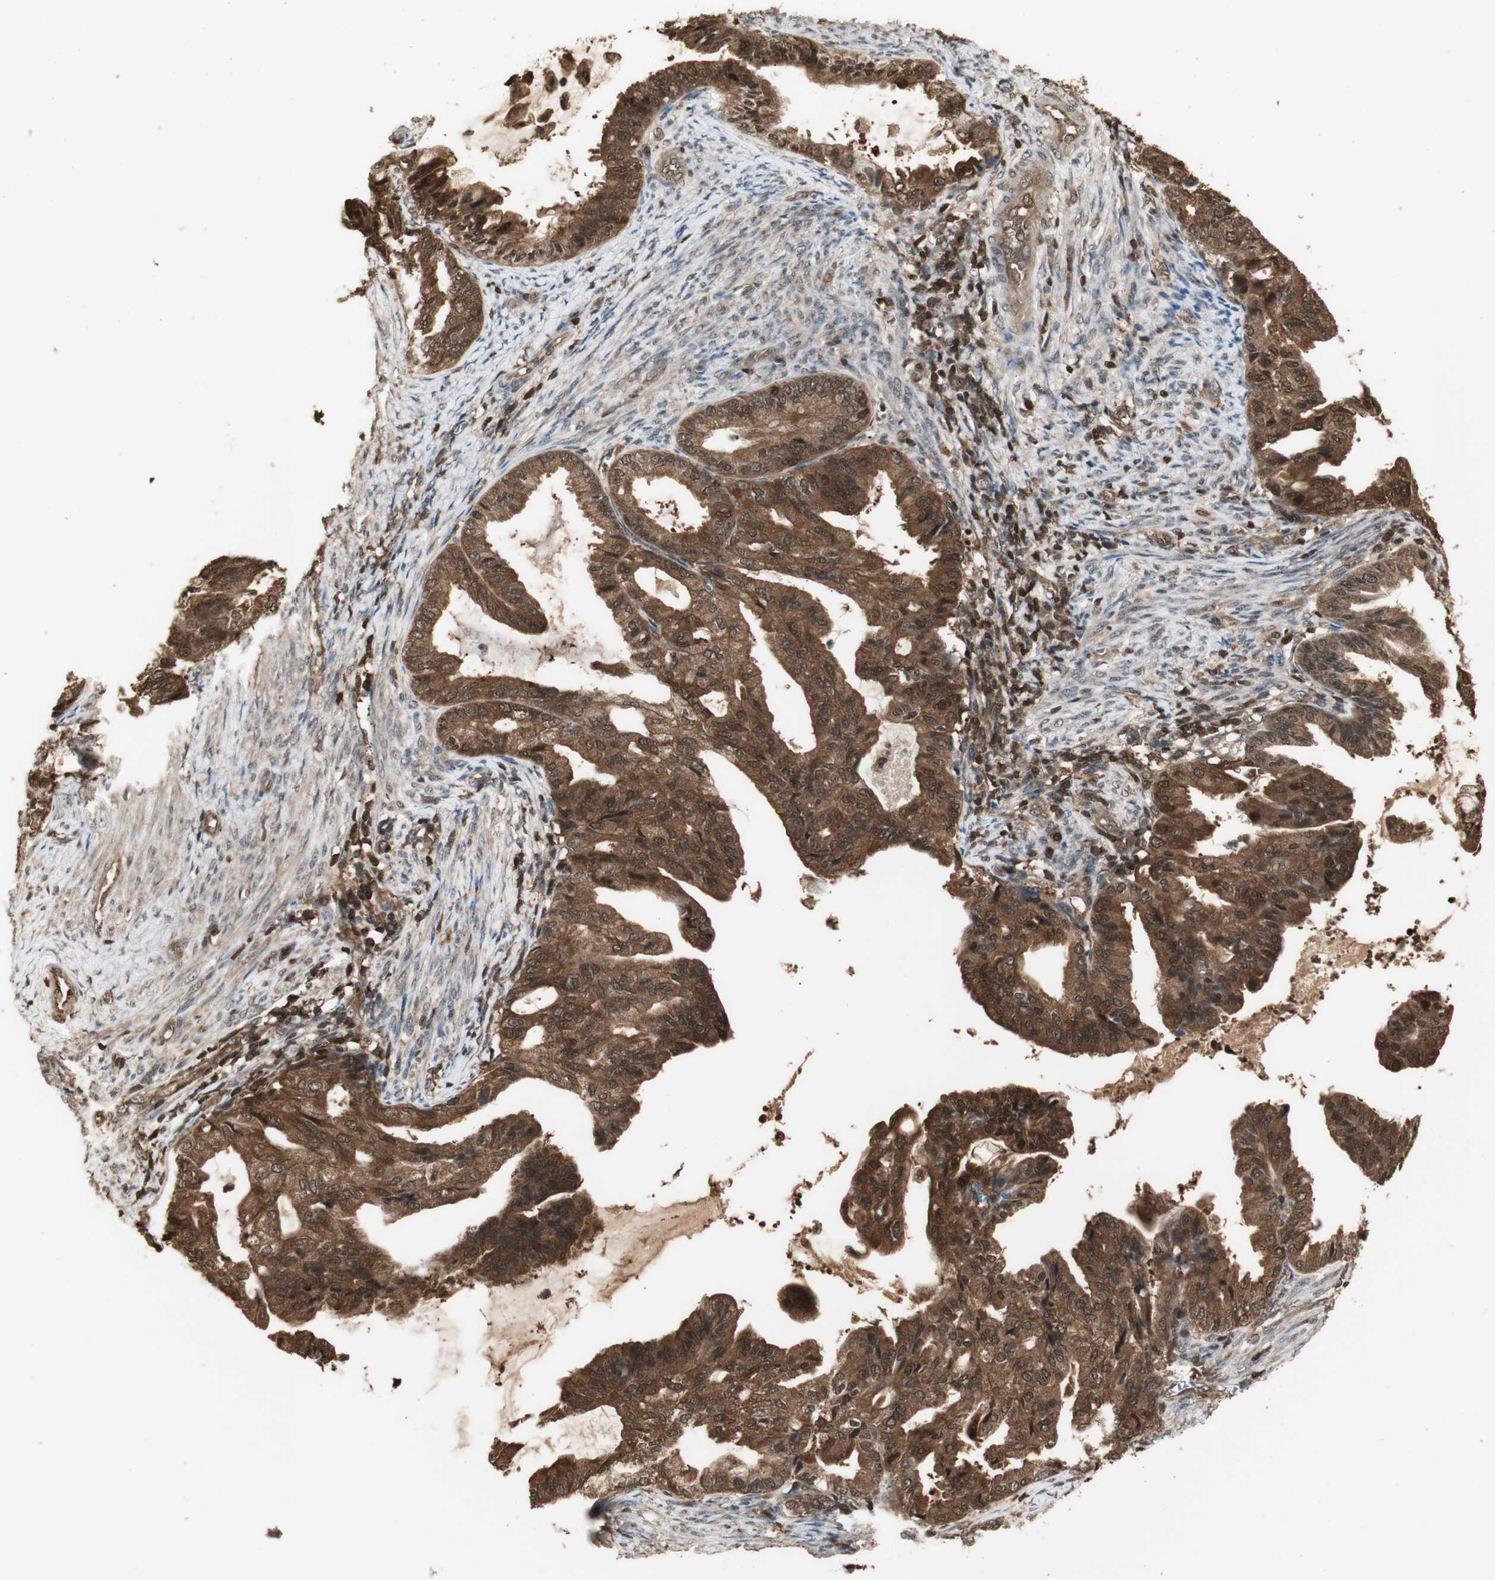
{"staining": {"intensity": "moderate", "quantity": ">75%", "location": "cytoplasmic/membranous,nuclear"}, "tissue": "endometrial cancer", "cell_type": "Tumor cells", "image_type": "cancer", "snomed": [{"axis": "morphology", "description": "Adenocarcinoma, NOS"}, {"axis": "topography", "description": "Endometrium"}], "caption": "Protein staining exhibits moderate cytoplasmic/membranous and nuclear expression in approximately >75% of tumor cells in endometrial cancer.", "gene": "YWHAB", "patient": {"sex": "female", "age": 86}}